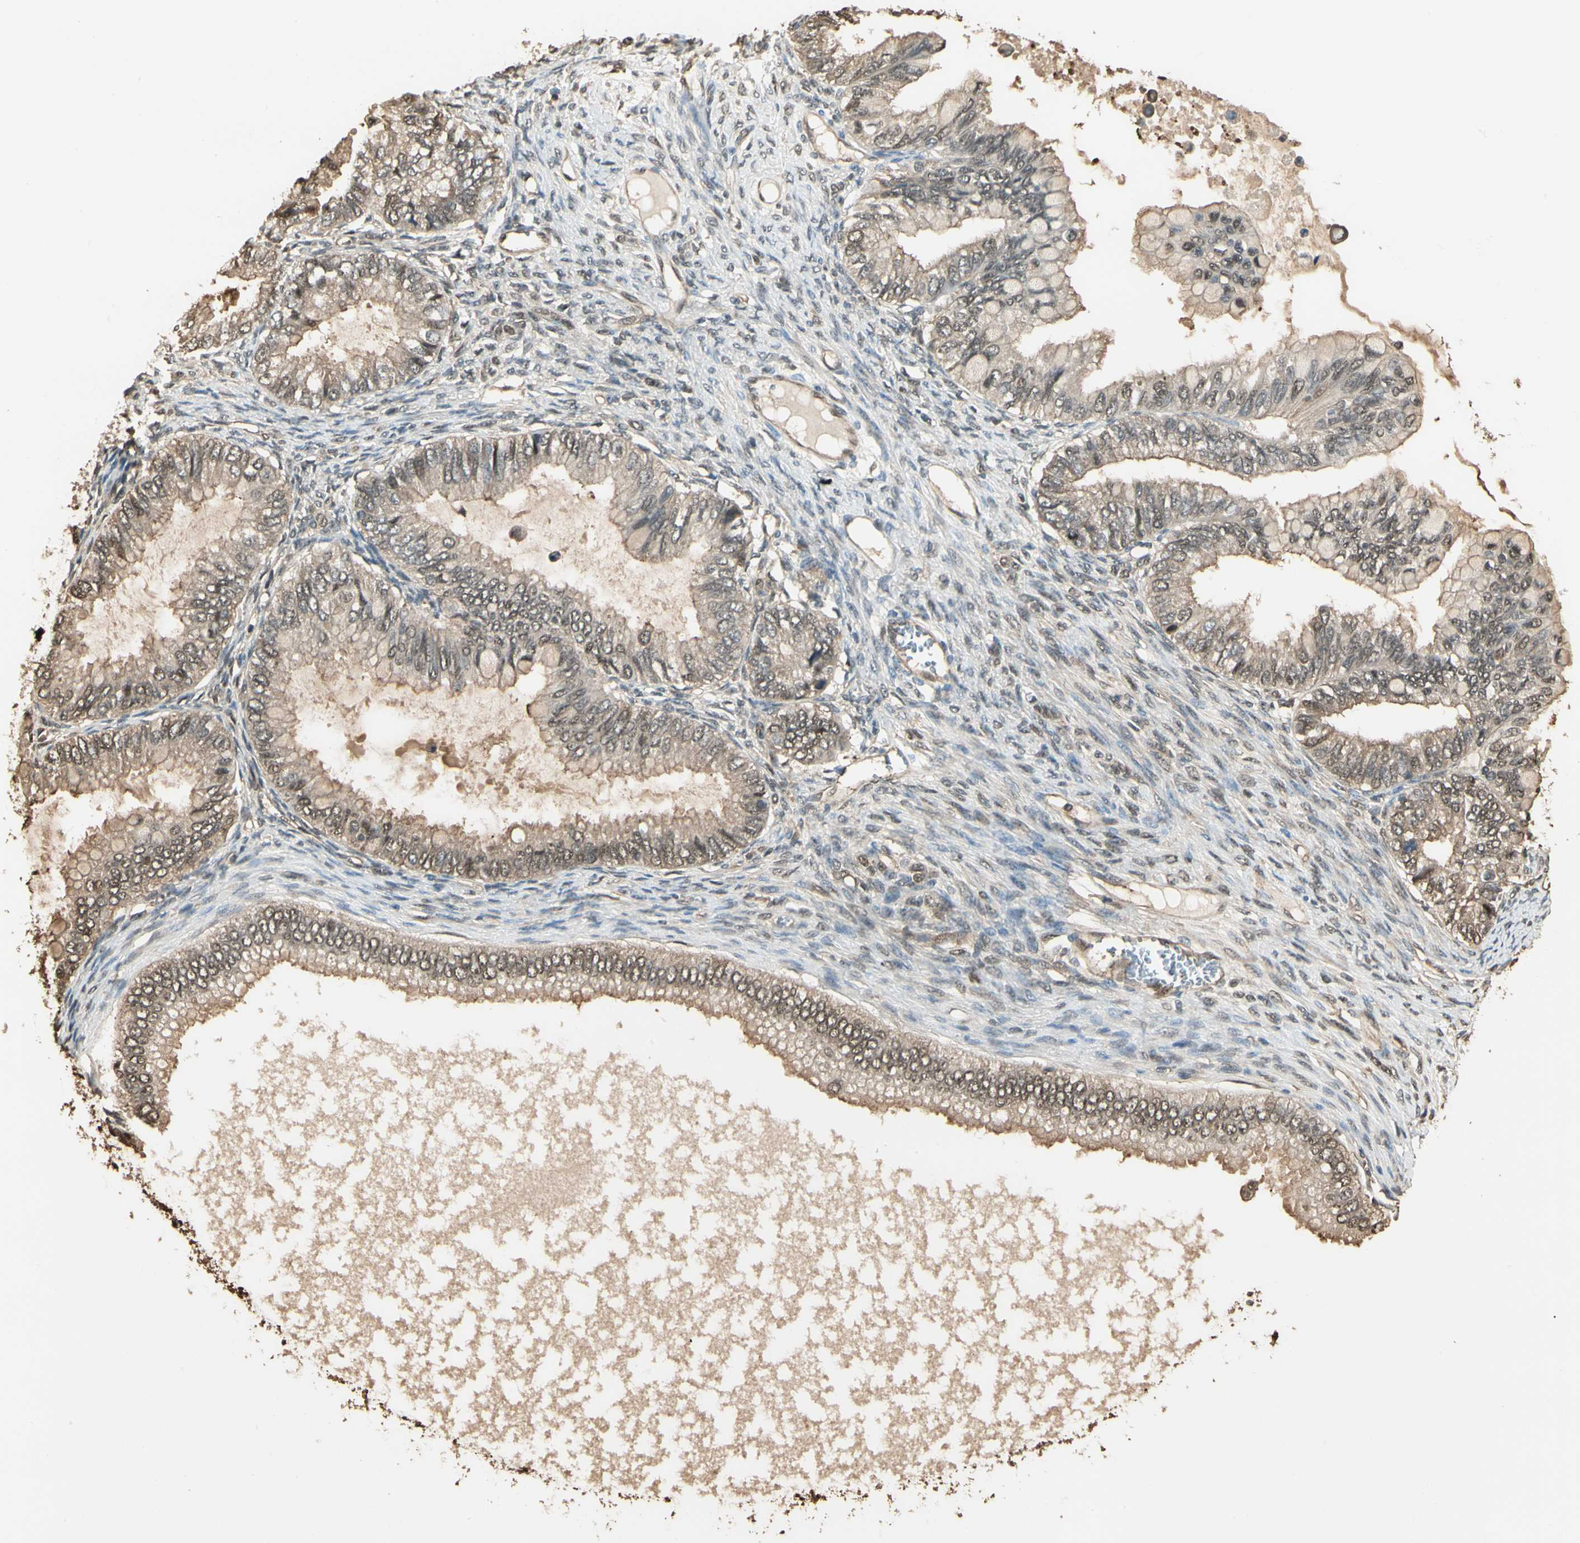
{"staining": {"intensity": "weak", "quantity": ">75%", "location": "cytoplasmic/membranous,nuclear"}, "tissue": "ovarian cancer", "cell_type": "Tumor cells", "image_type": "cancer", "snomed": [{"axis": "morphology", "description": "Cystadenocarcinoma, mucinous, NOS"}, {"axis": "topography", "description": "Ovary"}], "caption": "This histopathology image displays mucinous cystadenocarcinoma (ovarian) stained with IHC to label a protein in brown. The cytoplasmic/membranous and nuclear of tumor cells show weak positivity for the protein. Nuclei are counter-stained blue.", "gene": "YWHAE", "patient": {"sex": "female", "age": 80}}